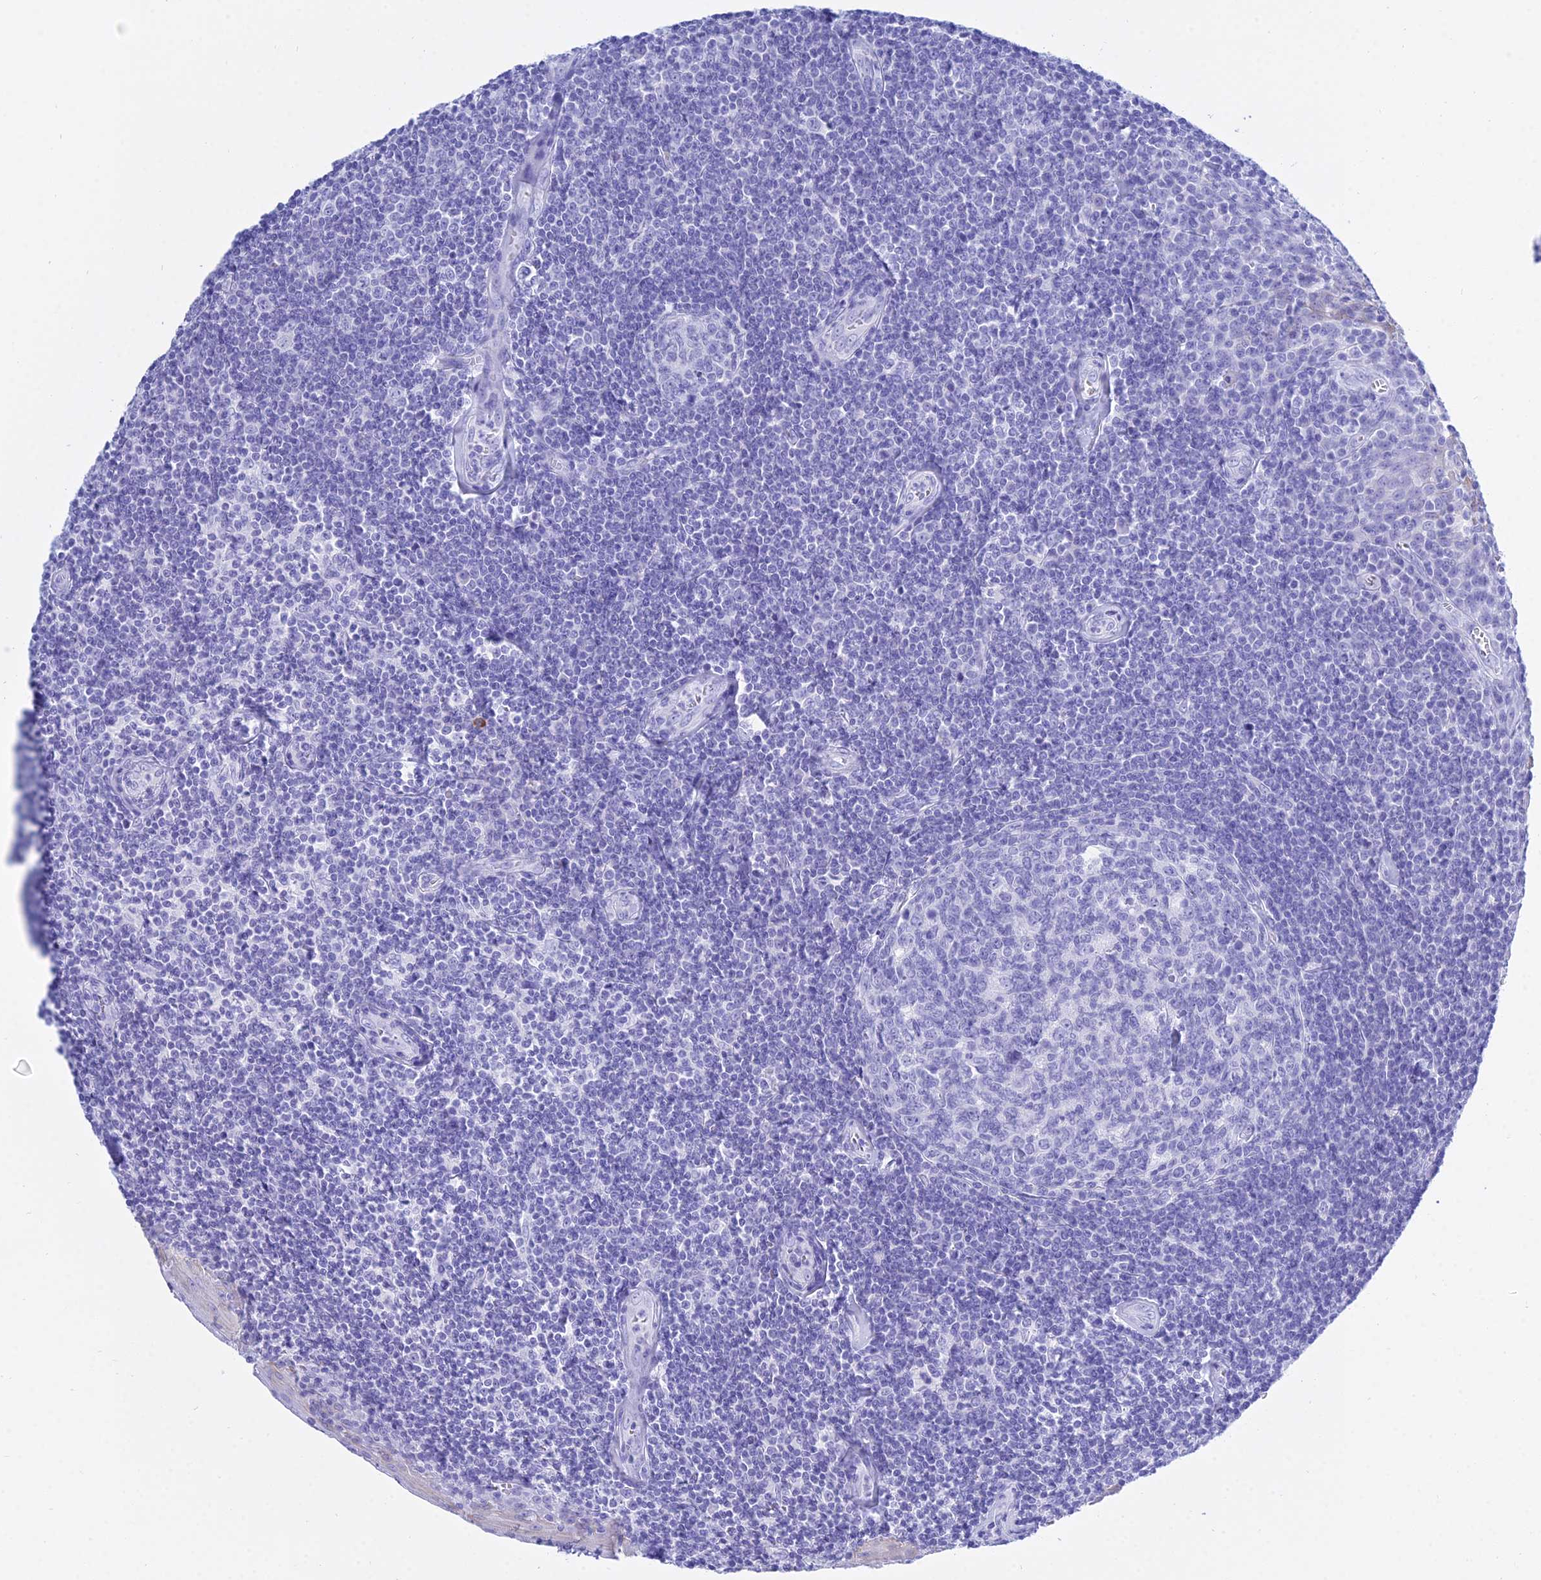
{"staining": {"intensity": "negative", "quantity": "none", "location": "none"}, "tissue": "tonsil", "cell_type": "Germinal center cells", "image_type": "normal", "snomed": [{"axis": "morphology", "description": "Normal tissue, NOS"}, {"axis": "topography", "description": "Tonsil"}], "caption": "An immunohistochemistry (IHC) micrograph of unremarkable tonsil is shown. There is no staining in germinal center cells of tonsil. (DAB (3,3'-diaminobenzidine) immunohistochemistry (IHC) with hematoxylin counter stain).", "gene": "PATE4", "patient": {"sex": "male", "age": 27}}